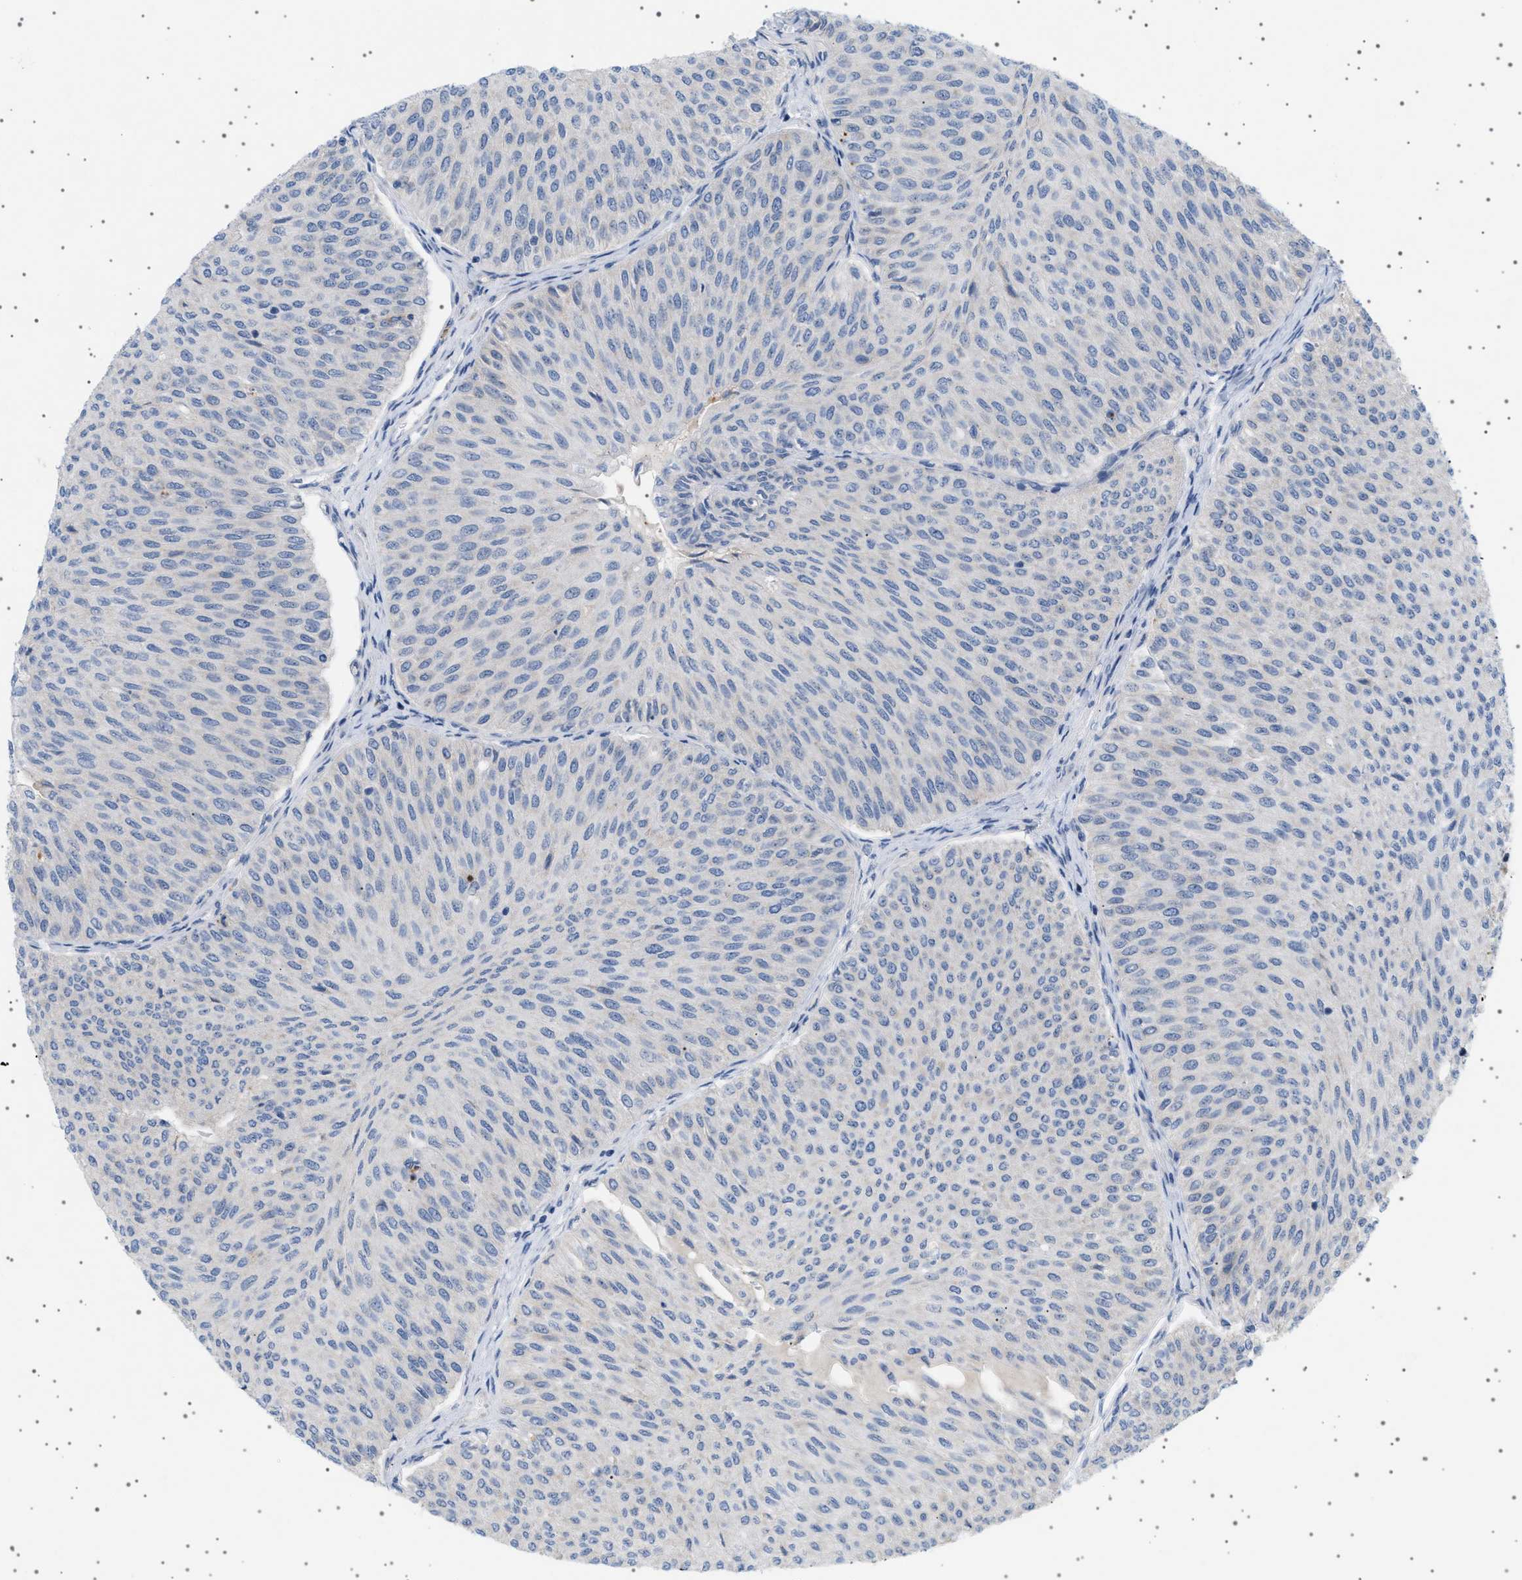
{"staining": {"intensity": "negative", "quantity": "none", "location": "none"}, "tissue": "urothelial cancer", "cell_type": "Tumor cells", "image_type": "cancer", "snomed": [{"axis": "morphology", "description": "Urothelial carcinoma, Low grade"}, {"axis": "topography", "description": "Urinary bladder"}], "caption": "The image reveals no staining of tumor cells in urothelial carcinoma (low-grade).", "gene": "ADCY10", "patient": {"sex": "male", "age": 78}}